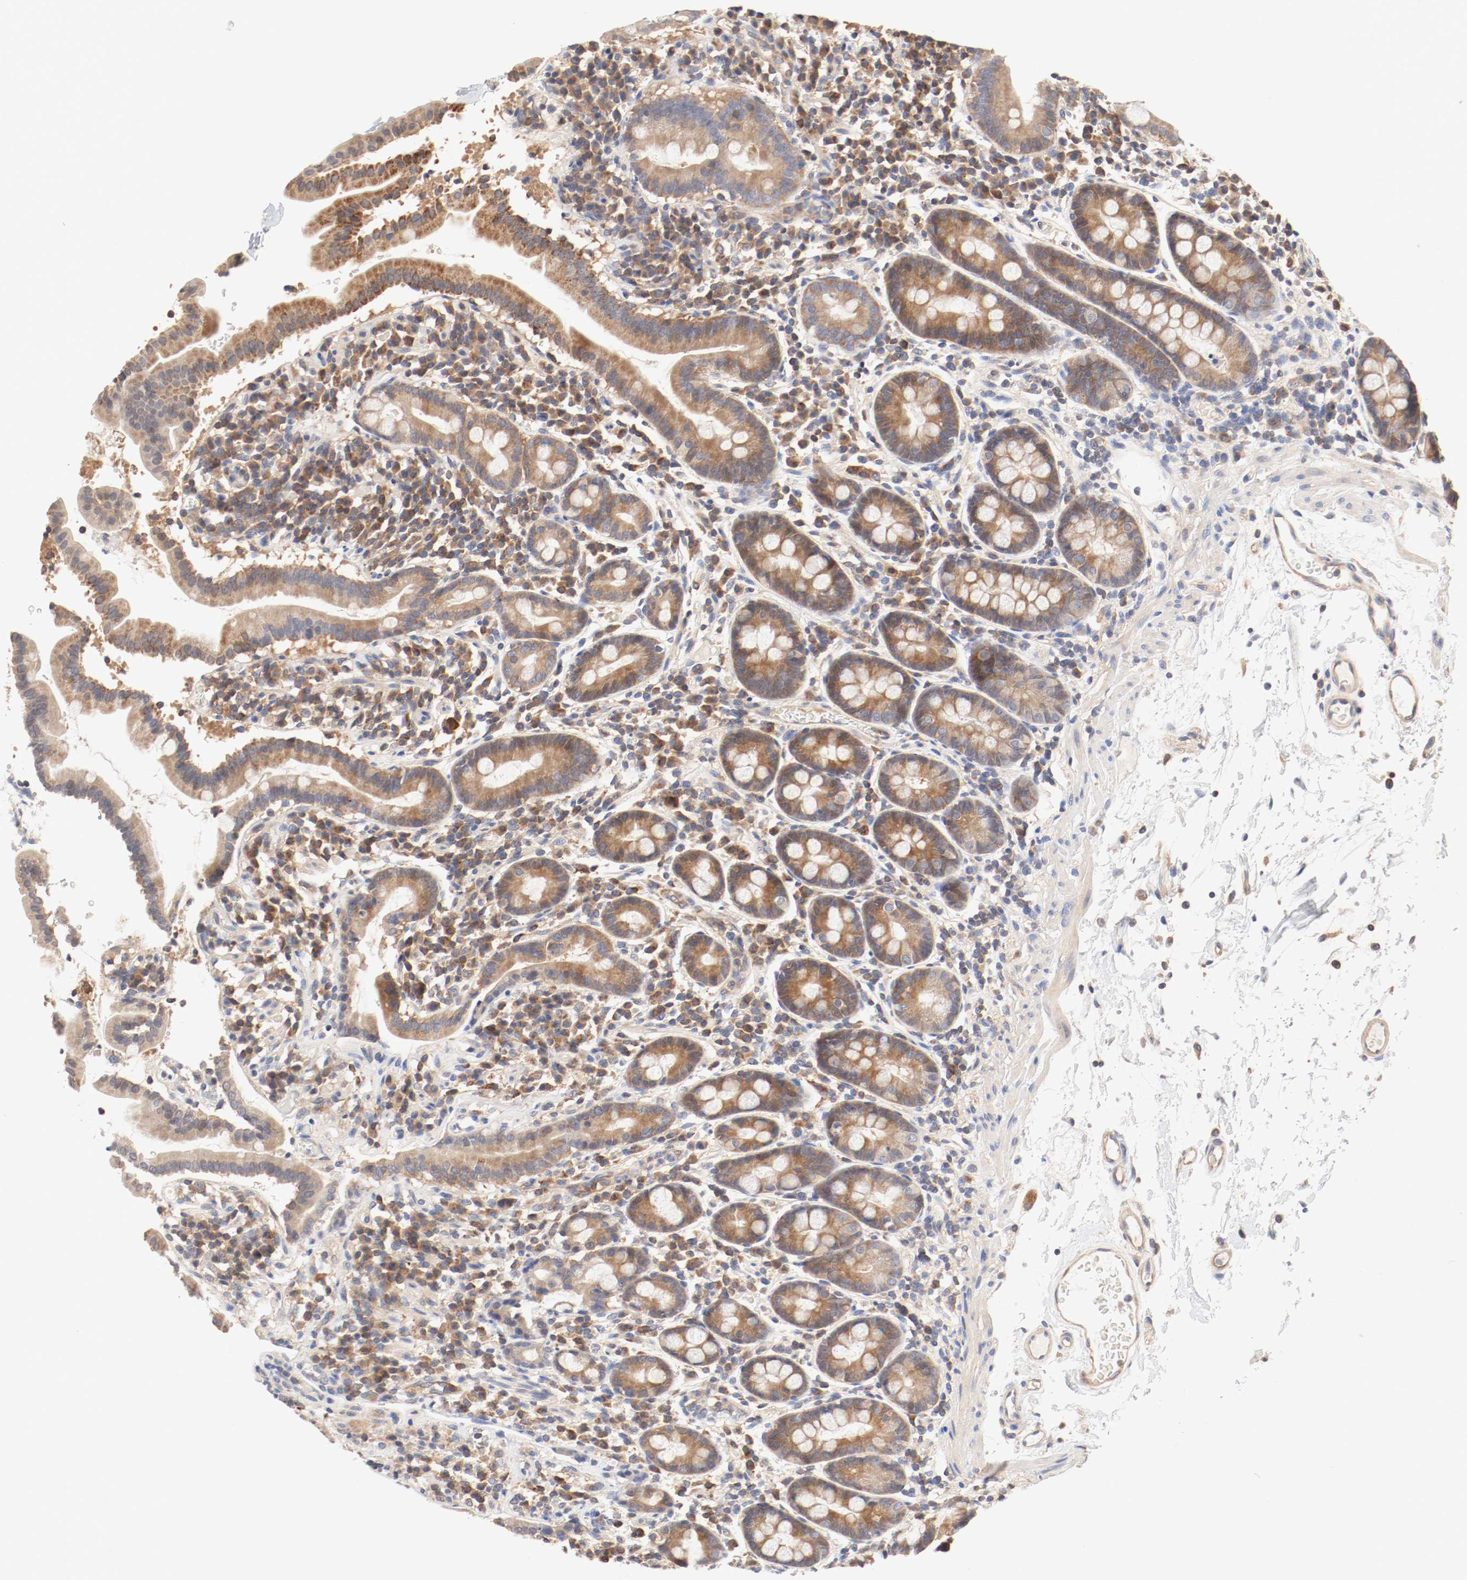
{"staining": {"intensity": "moderate", "quantity": ">75%", "location": "cytoplasmic/membranous"}, "tissue": "duodenum", "cell_type": "Glandular cells", "image_type": "normal", "snomed": [{"axis": "morphology", "description": "Normal tissue, NOS"}, {"axis": "topography", "description": "Duodenum"}], "caption": "Glandular cells show medium levels of moderate cytoplasmic/membranous positivity in about >75% of cells in unremarkable duodenum.", "gene": "GIT1", "patient": {"sex": "male", "age": 50}}